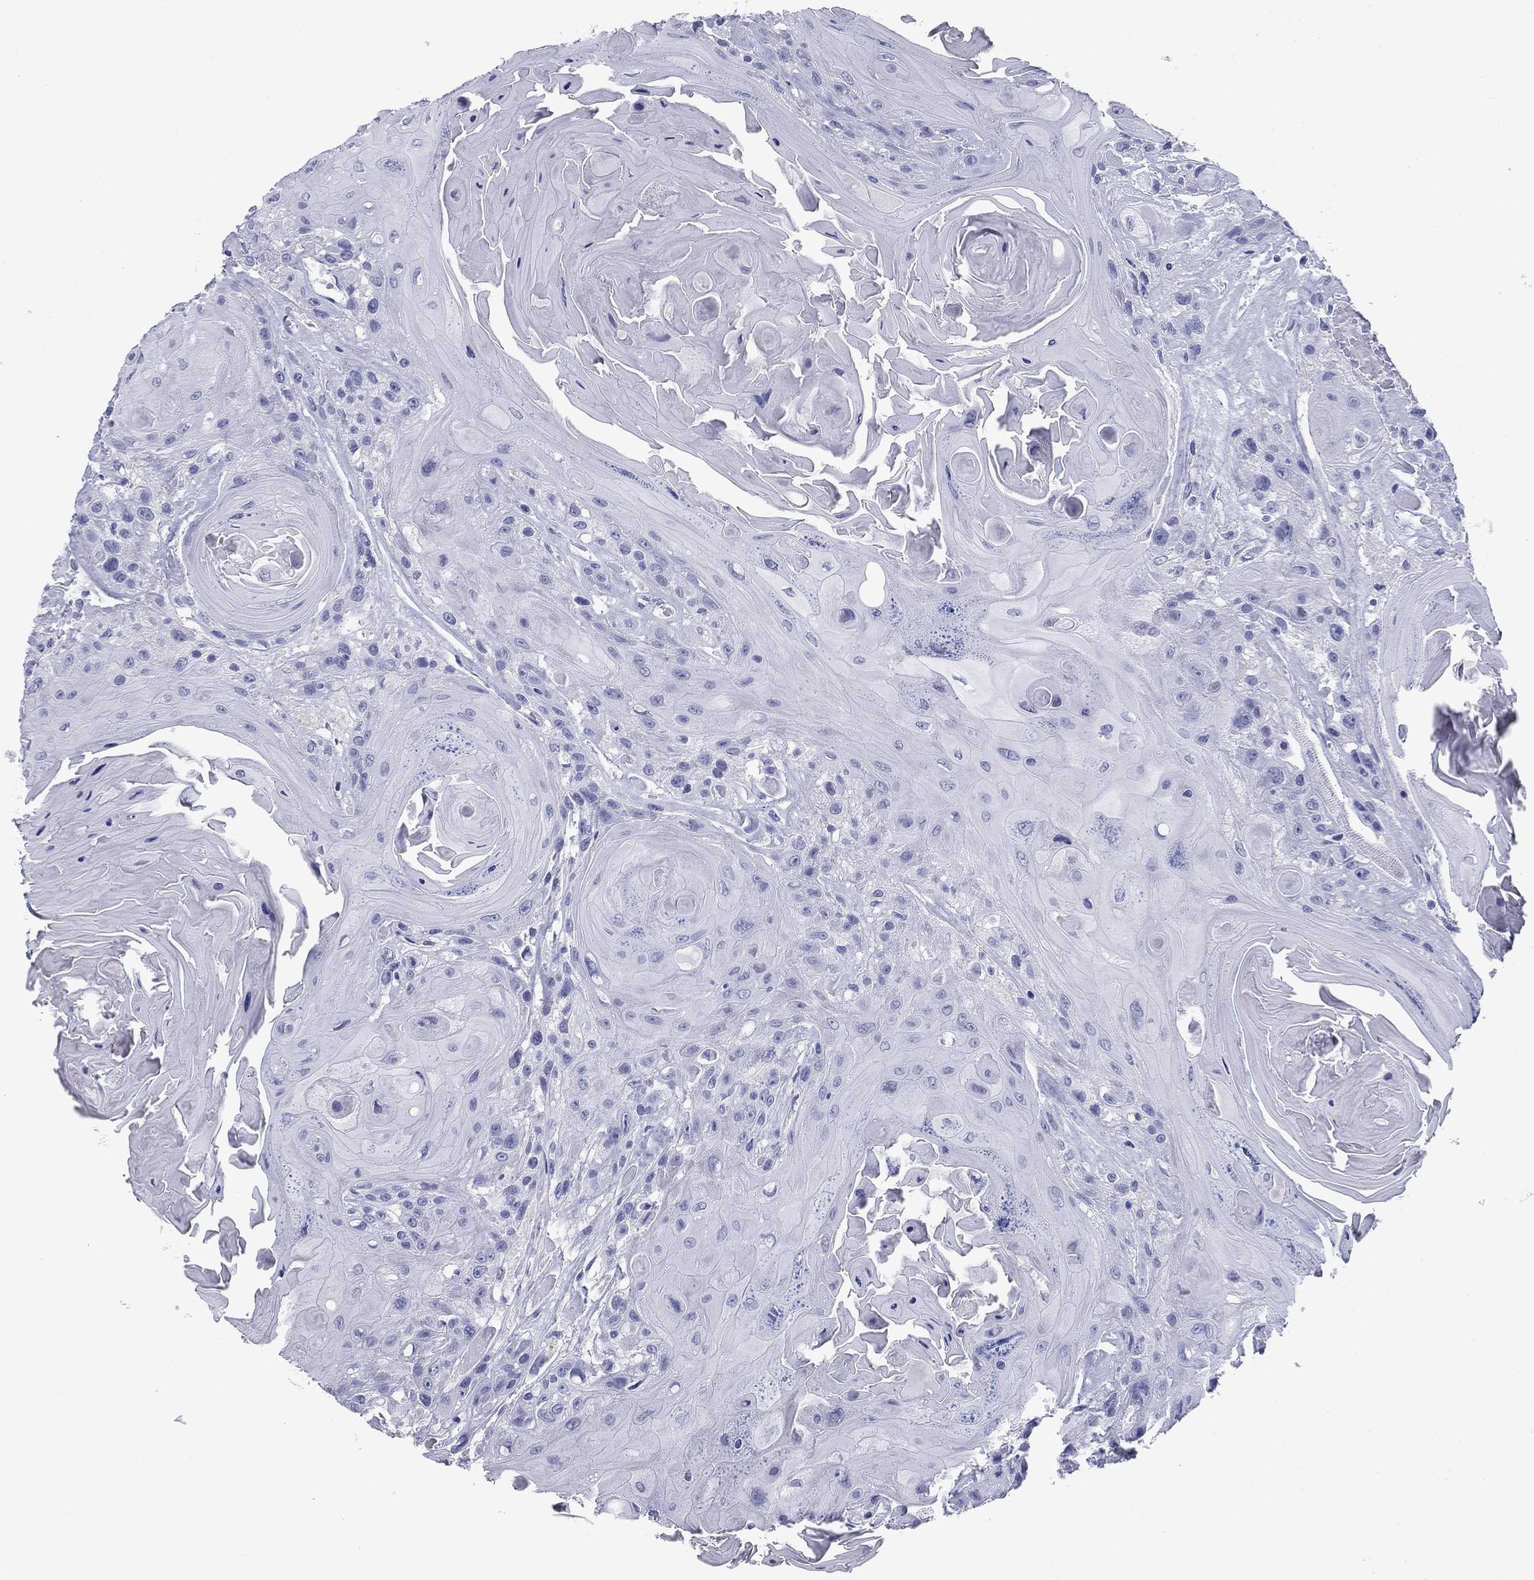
{"staining": {"intensity": "negative", "quantity": "none", "location": "none"}, "tissue": "head and neck cancer", "cell_type": "Tumor cells", "image_type": "cancer", "snomed": [{"axis": "morphology", "description": "Squamous cell carcinoma, NOS"}, {"axis": "topography", "description": "Head-Neck"}], "caption": "This is a micrograph of immunohistochemistry (IHC) staining of head and neck cancer, which shows no staining in tumor cells.", "gene": "NPPA", "patient": {"sex": "female", "age": 59}}